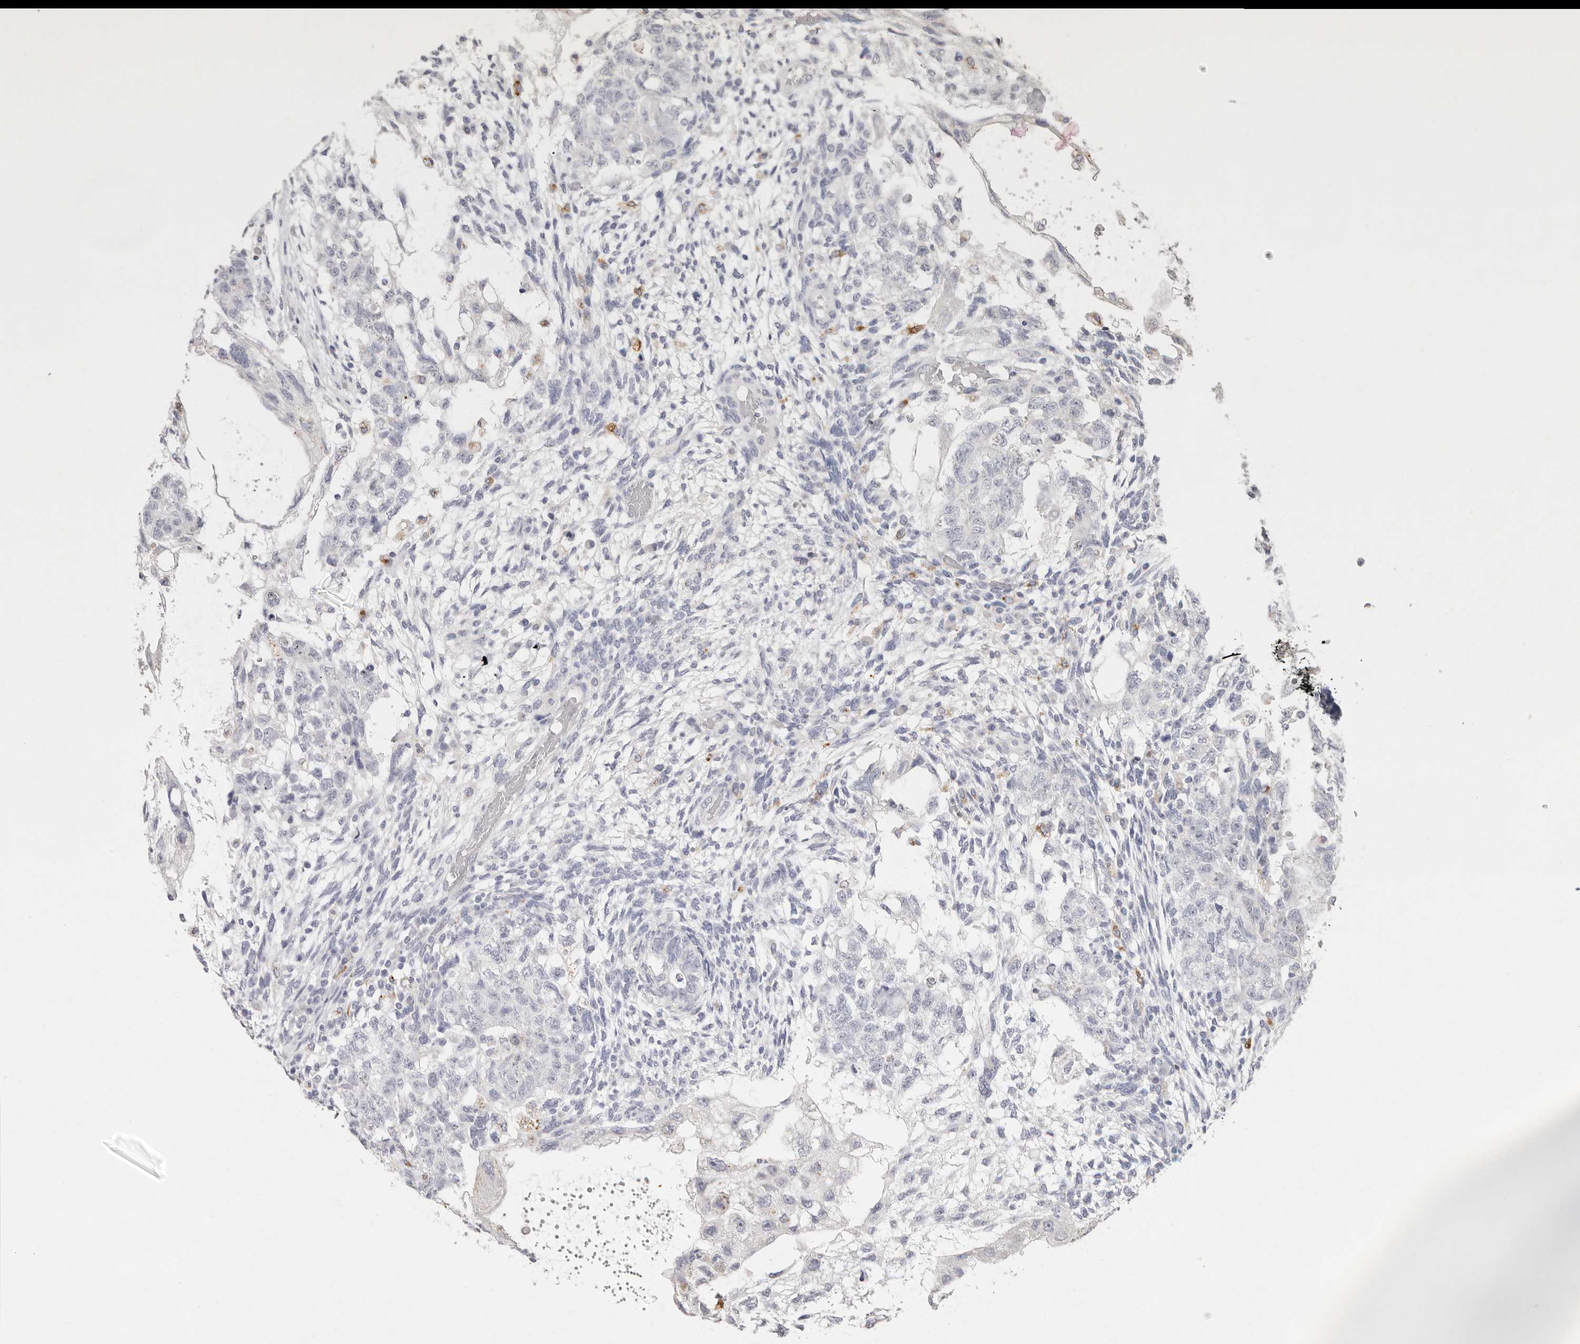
{"staining": {"intensity": "negative", "quantity": "none", "location": "none"}, "tissue": "testis cancer", "cell_type": "Tumor cells", "image_type": "cancer", "snomed": [{"axis": "morphology", "description": "Normal tissue, NOS"}, {"axis": "morphology", "description": "Carcinoma, Embryonal, NOS"}, {"axis": "topography", "description": "Testis"}], "caption": "Protein analysis of embryonal carcinoma (testis) exhibits no significant staining in tumor cells.", "gene": "FAM185A", "patient": {"sex": "male", "age": 36}}